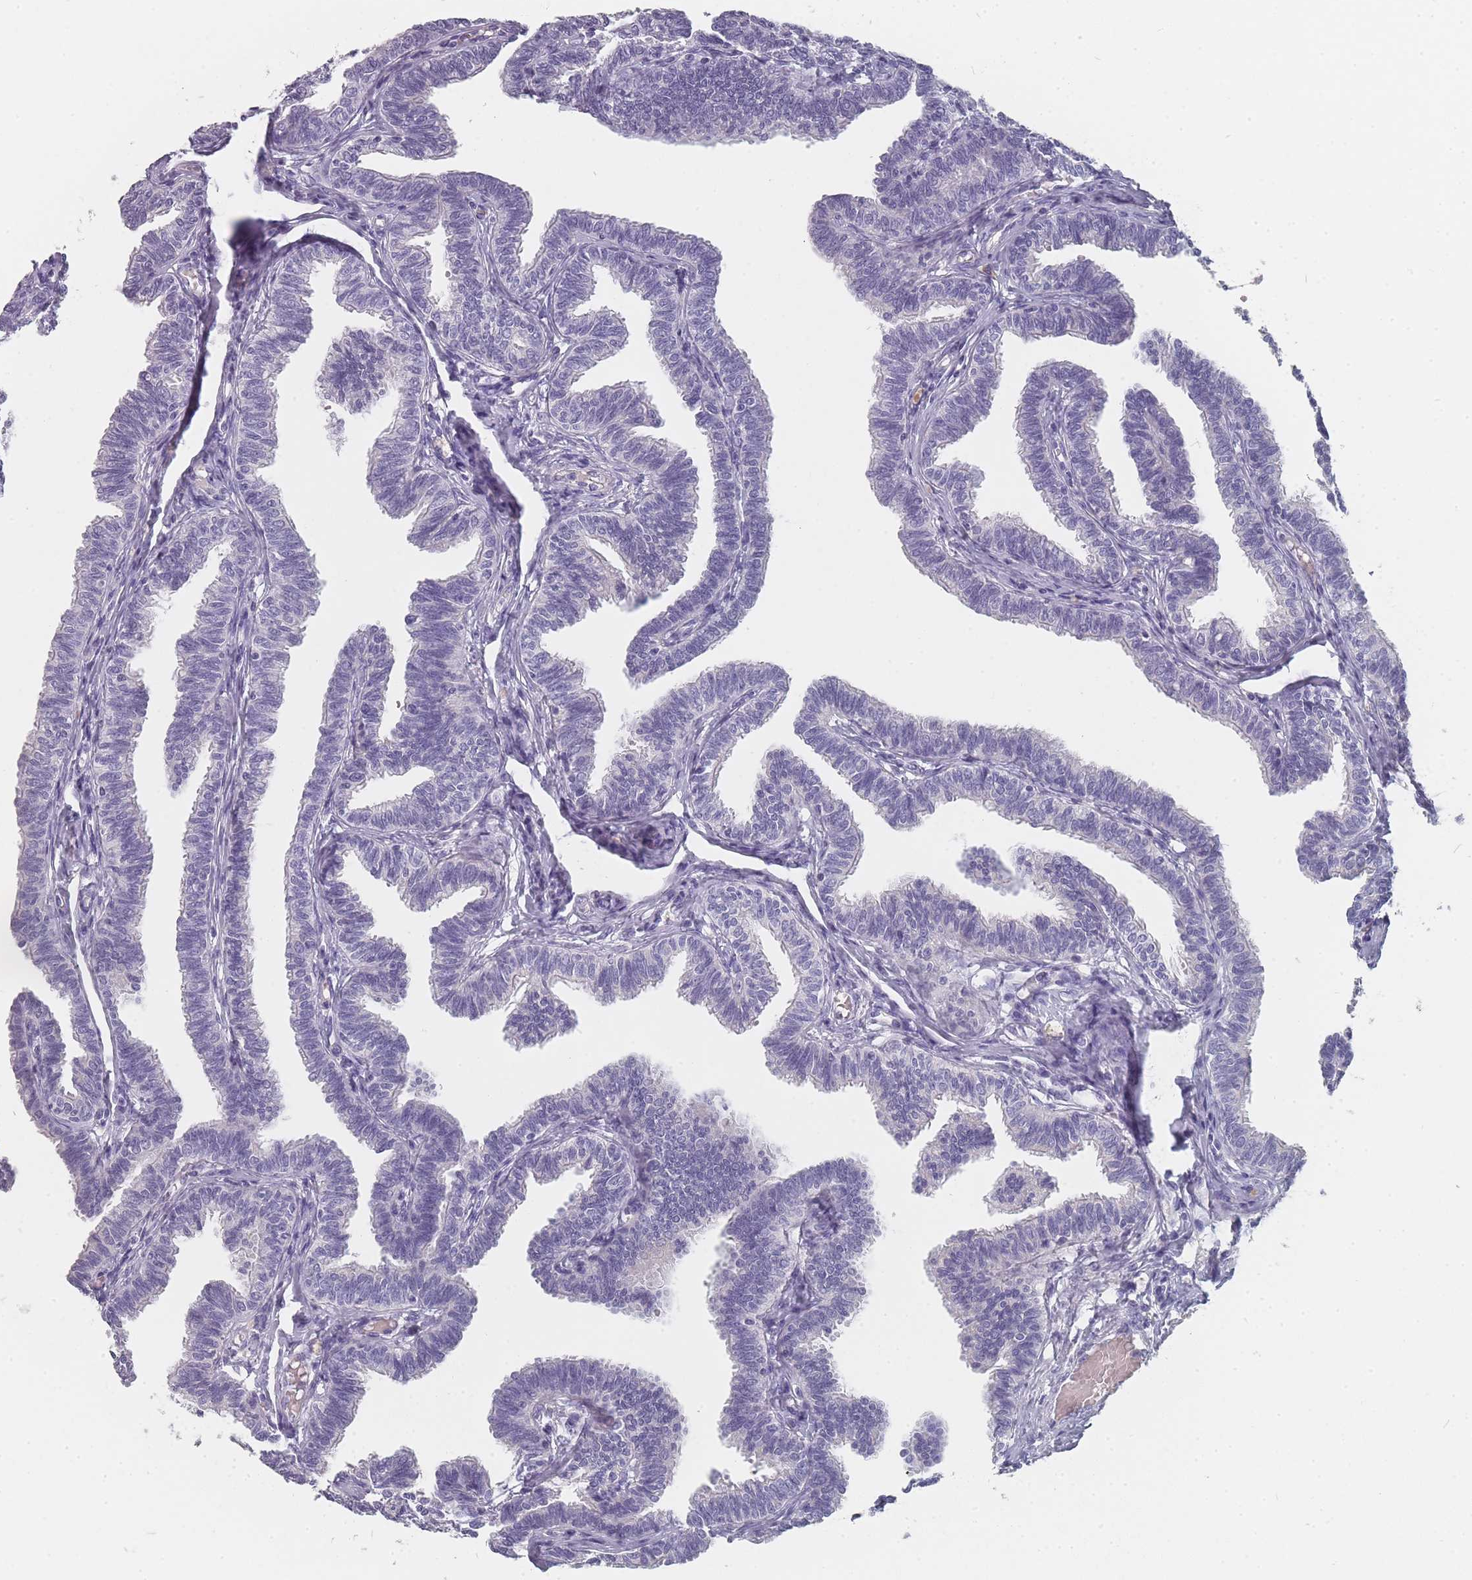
{"staining": {"intensity": "negative", "quantity": "none", "location": "none"}, "tissue": "fallopian tube", "cell_type": "Glandular cells", "image_type": "normal", "snomed": [{"axis": "morphology", "description": "Normal tissue, NOS"}, {"axis": "topography", "description": "Fallopian tube"}, {"axis": "topography", "description": "Ovary"}], "caption": "The micrograph shows no significant expression in glandular cells of fallopian tube.", "gene": "SLC35E4", "patient": {"sex": "female", "age": 23}}